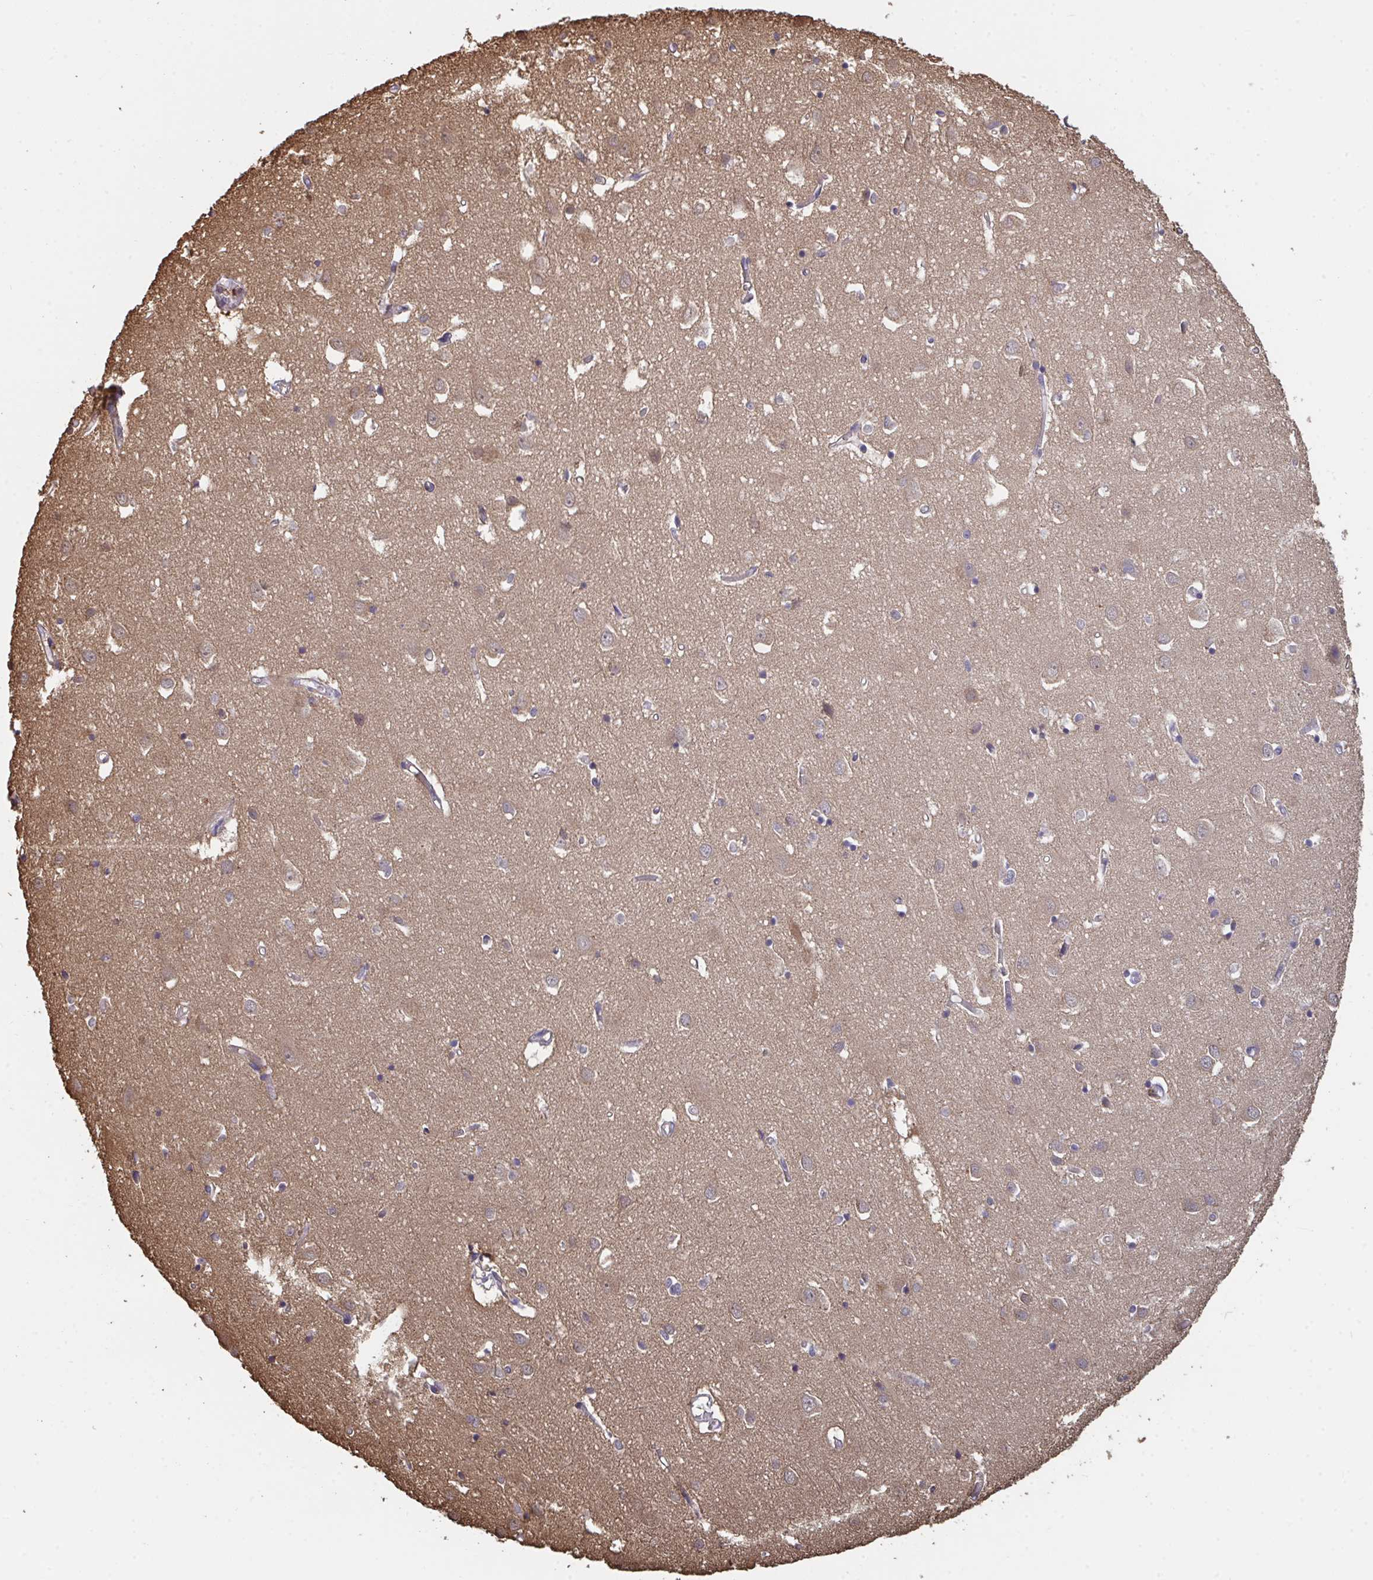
{"staining": {"intensity": "moderate", "quantity": "25%-75%", "location": "cytoplasmic/membranous"}, "tissue": "cerebral cortex", "cell_type": "Endothelial cells", "image_type": "normal", "snomed": [{"axis": "morphology", "description": "Normal tissue, NOS"}, {"axis": "topography", "description": "Cerebral cortex"}], "caption": "This photomicrograph exhibits IHC staining of normal human cerebral cortex, with medium moderate cytoplasmic/membranous staining in about 25%-75% of endothelial cells.", "gene": "TTC9C", "patient": {"sex": "male", "age": 70}}